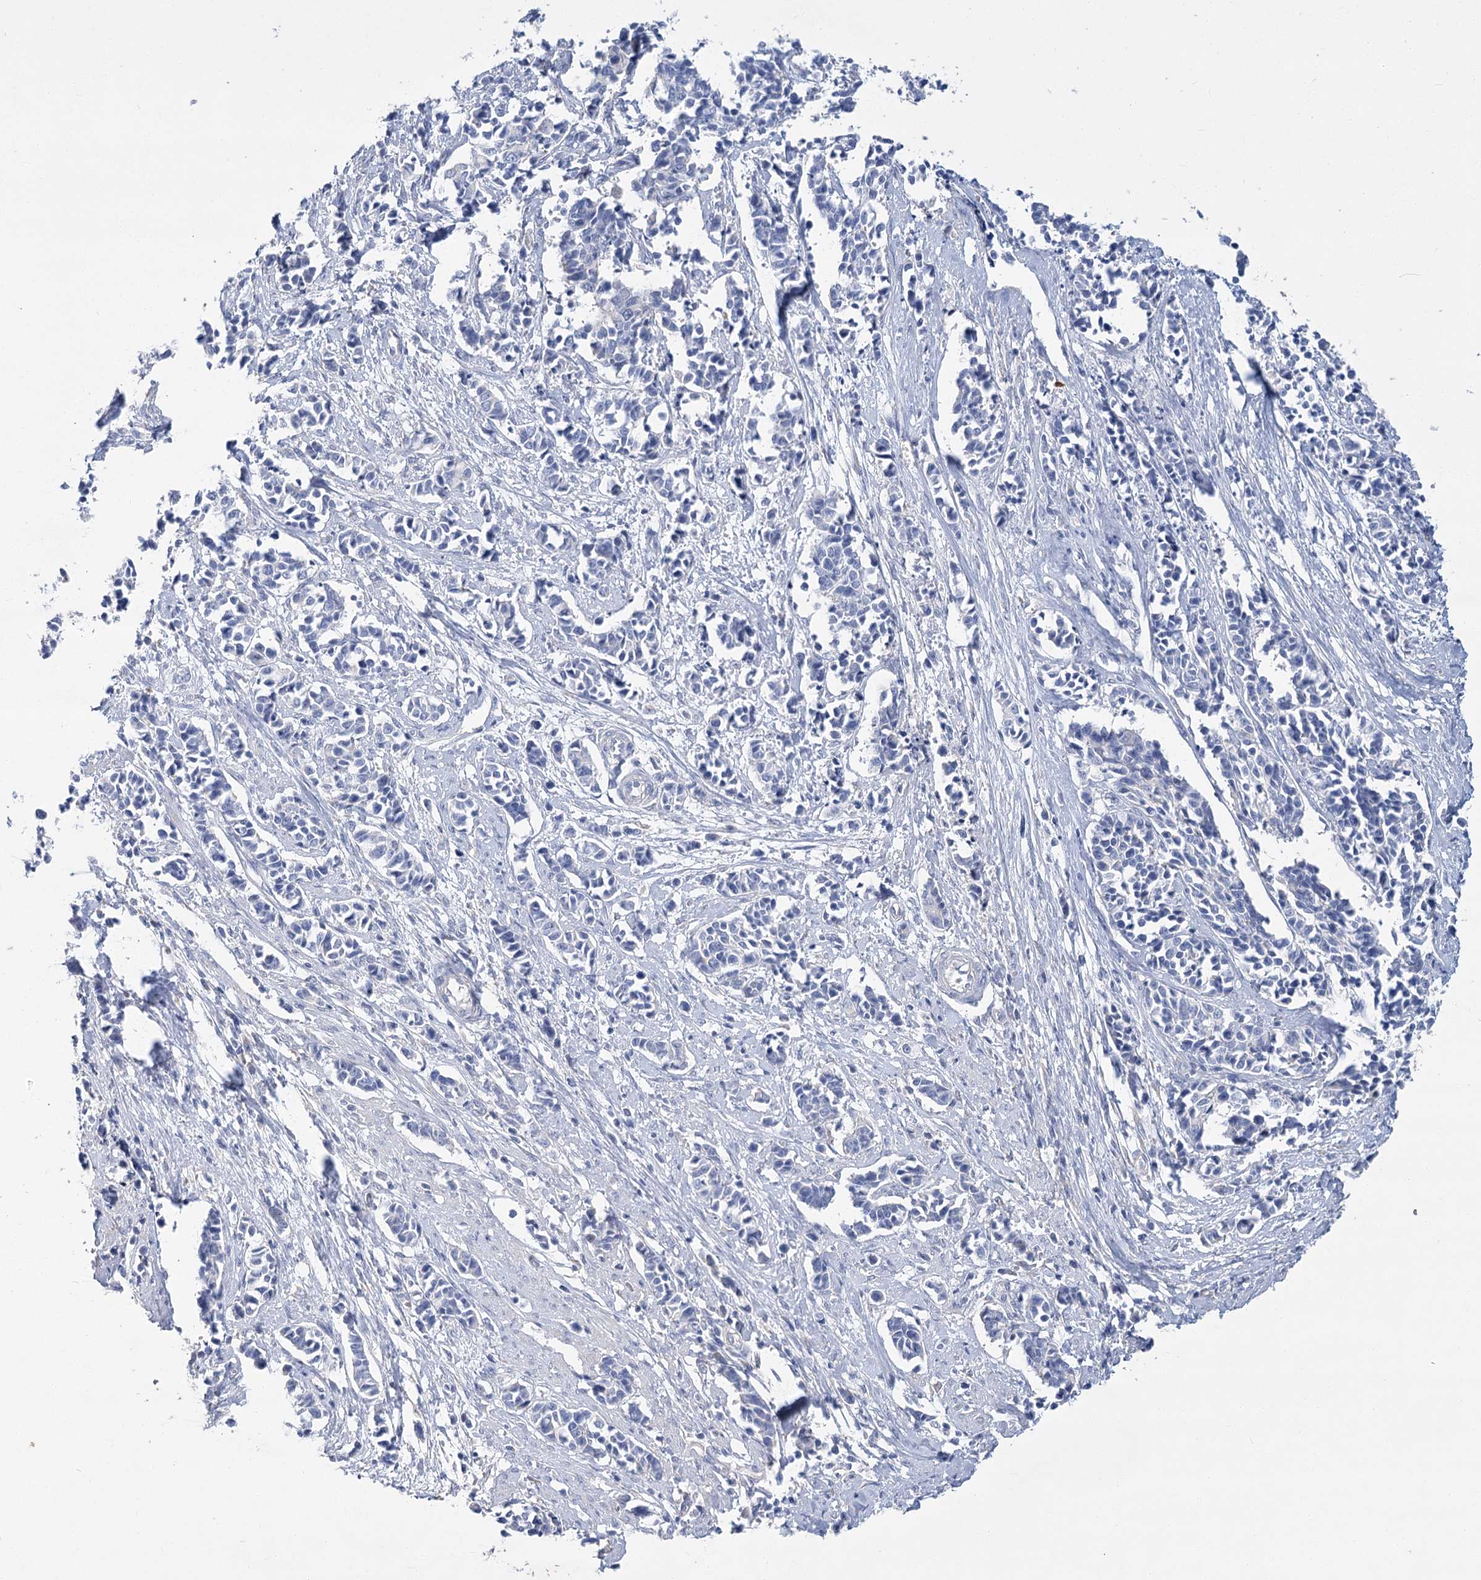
{"staining": {"intensity": "negative", "quantity": "none", "location": "none"}, "tissue": "cervical cancer", "cell_type": "Tumor cells", "image_type": "cancer", "snomed": [{"axis": "morphology", "description": "Normal tissue, NOS"}, {"axis": "morphology", "description": "Squamous cell carcinoma, NOS"}, {"axis": "topography", "description": "Cervix"}], "caption": "Tumor cells show no significant protein positivity in cervical cancer. (Brightfield microscopy of DAB IHC at high magnification).", "gene": "SLC9A3", "patient": {"sex": "female", "age": 35}}